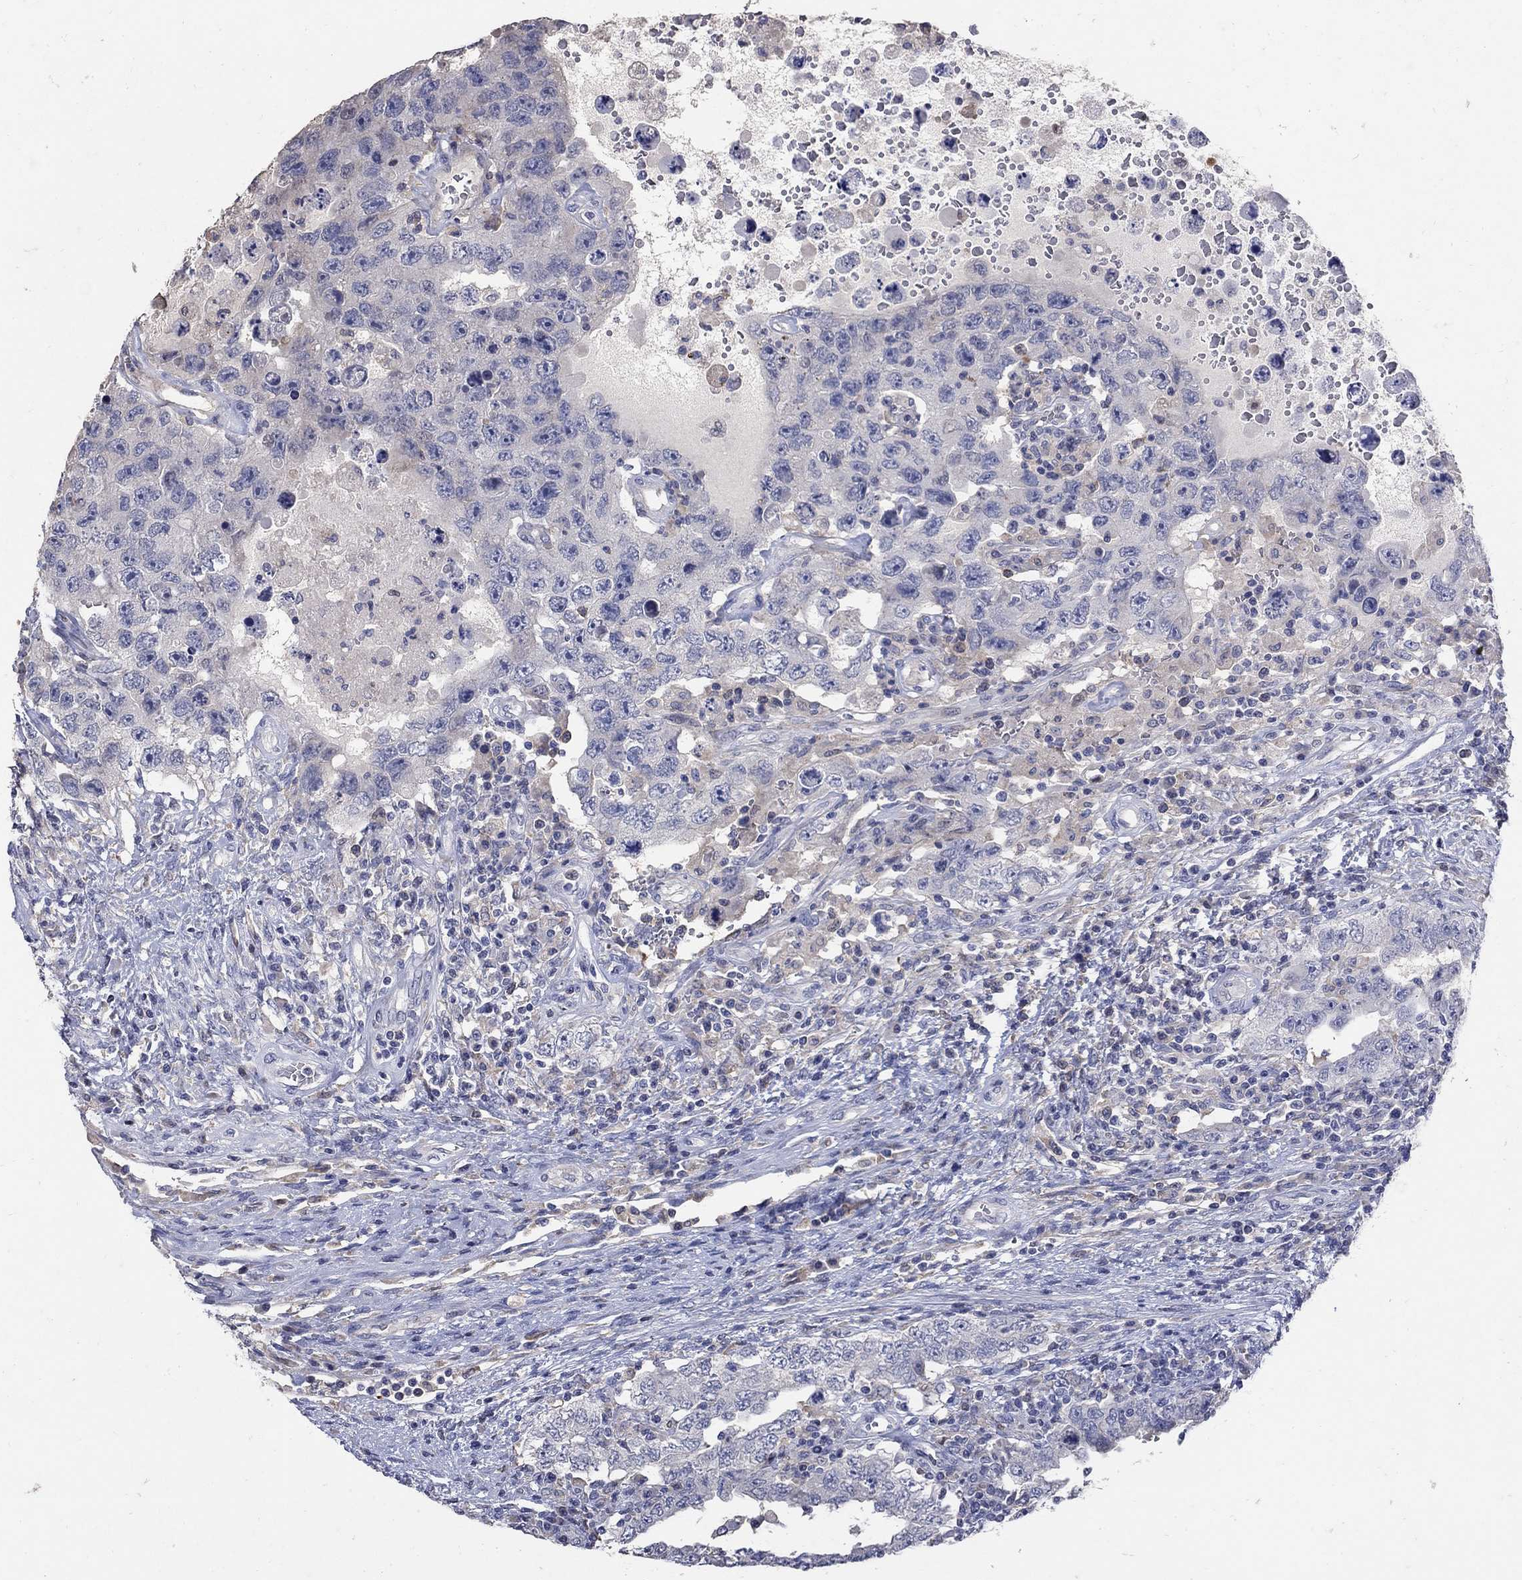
{"staining": {"intensity": "negative", "quantity": "none", "location": "none"}, "tissue": "testis cancer", "cell_type": "Tumor cells", "image_type": "cancer", "snomed": [{"axis": "morphology", "description": "Carcinoma, Embryonal, NOS"}, {"axis": "topography", "description": "Testis"}], "caption": "IHC histopathology image of neoplastic tissue: testis cancer (embryonal carcinoma) stained with DAB (3,3'-diaminobenzidine) shows no significant protein positivity in tumor cells.", "gene": "CETN1", "patient": {"sex": "male", "age": 26}}